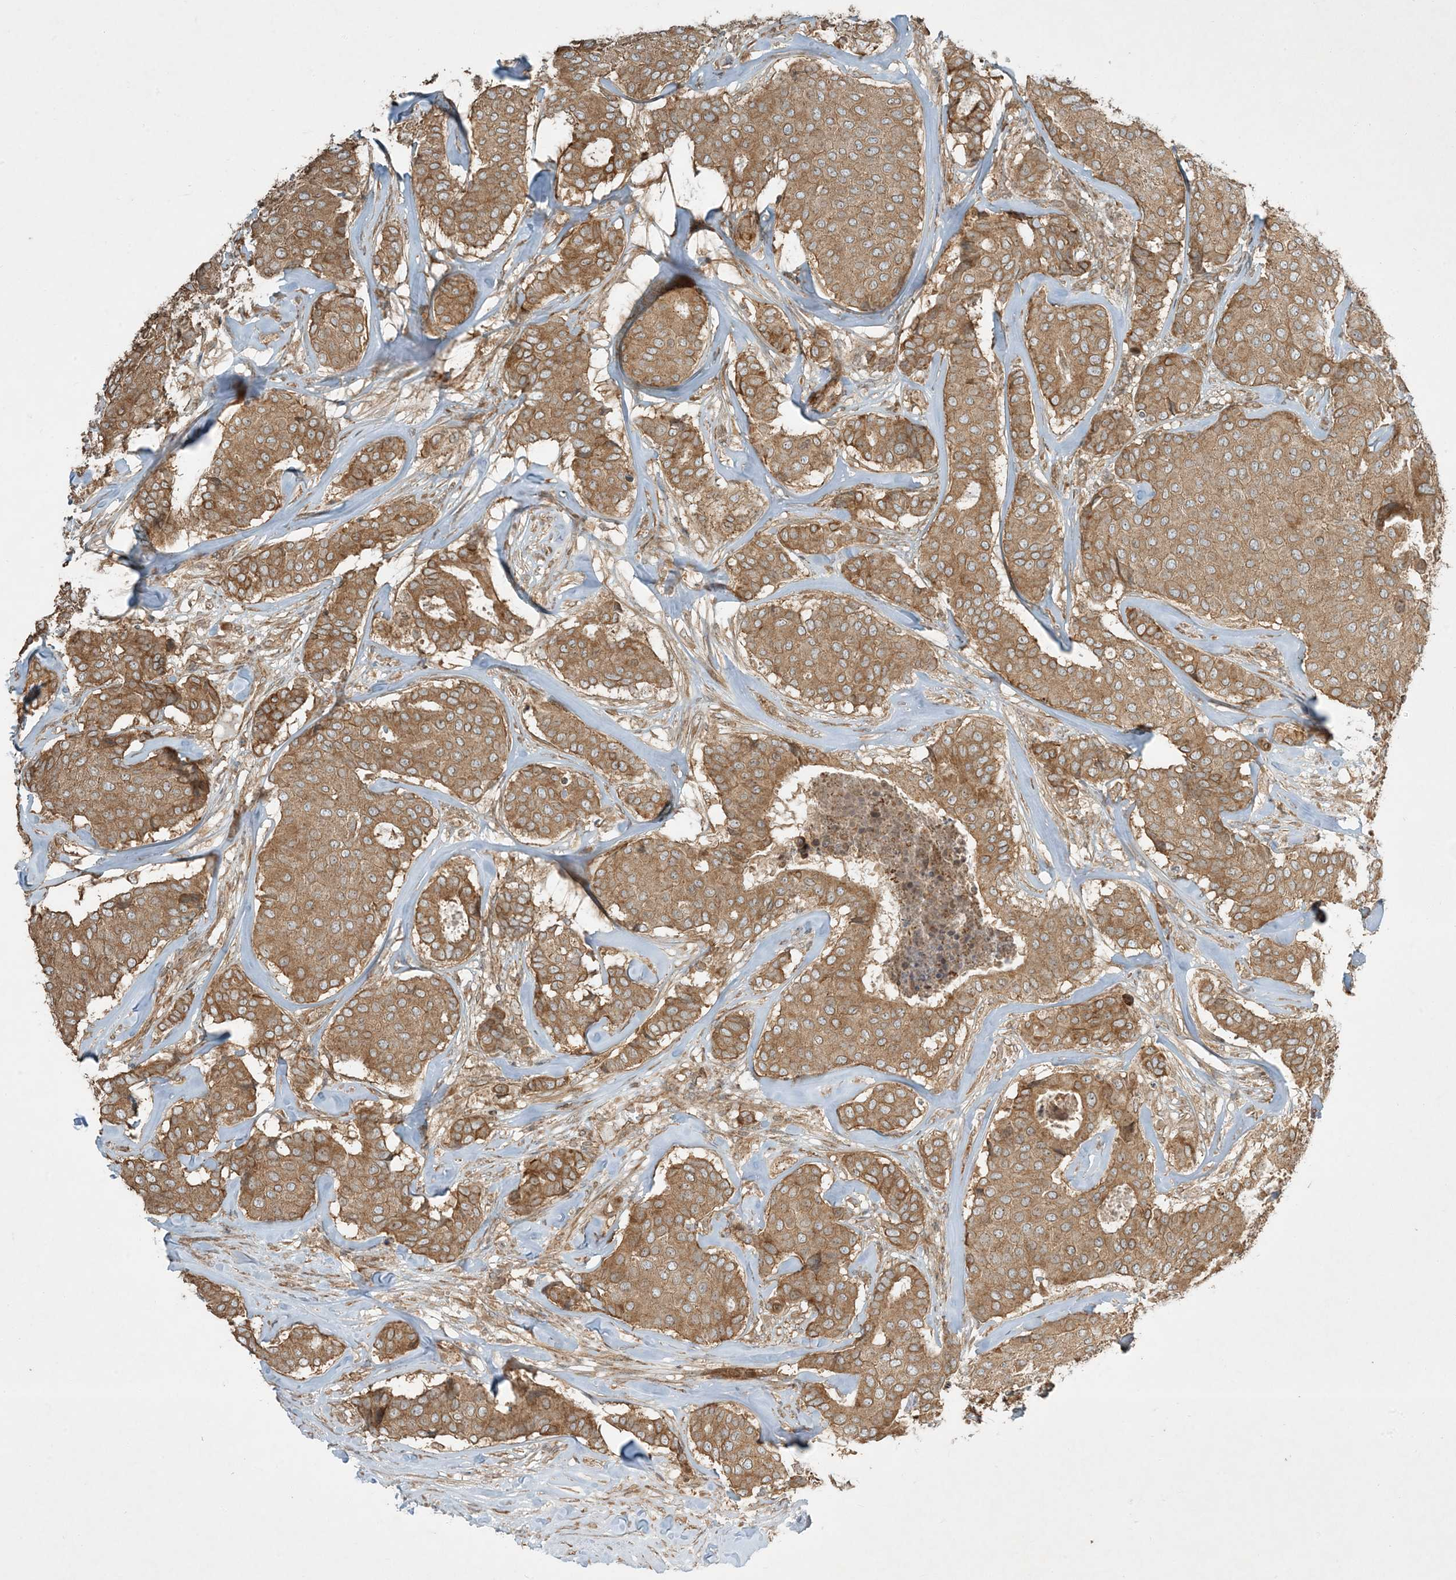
{"staining": {"intensity": "moderate", "quantity": ">75%", "location": "cytoplasmic/membranous"}, "tissue": "breast cancer", "cell_type": "Tumor cells", "image_type": "cancer", "snomed": [{"axis": "morphology", "description": "Duct carcinoma"}, {"axis": "topography", "description": "Breast"}], "caption": "Tumor cells show moderate cytoplasmic/membranous positivity in about >75% of cells in breast cancer.", "gene": "COMMD8", "patient": {"sex": "female", "age": 75}}